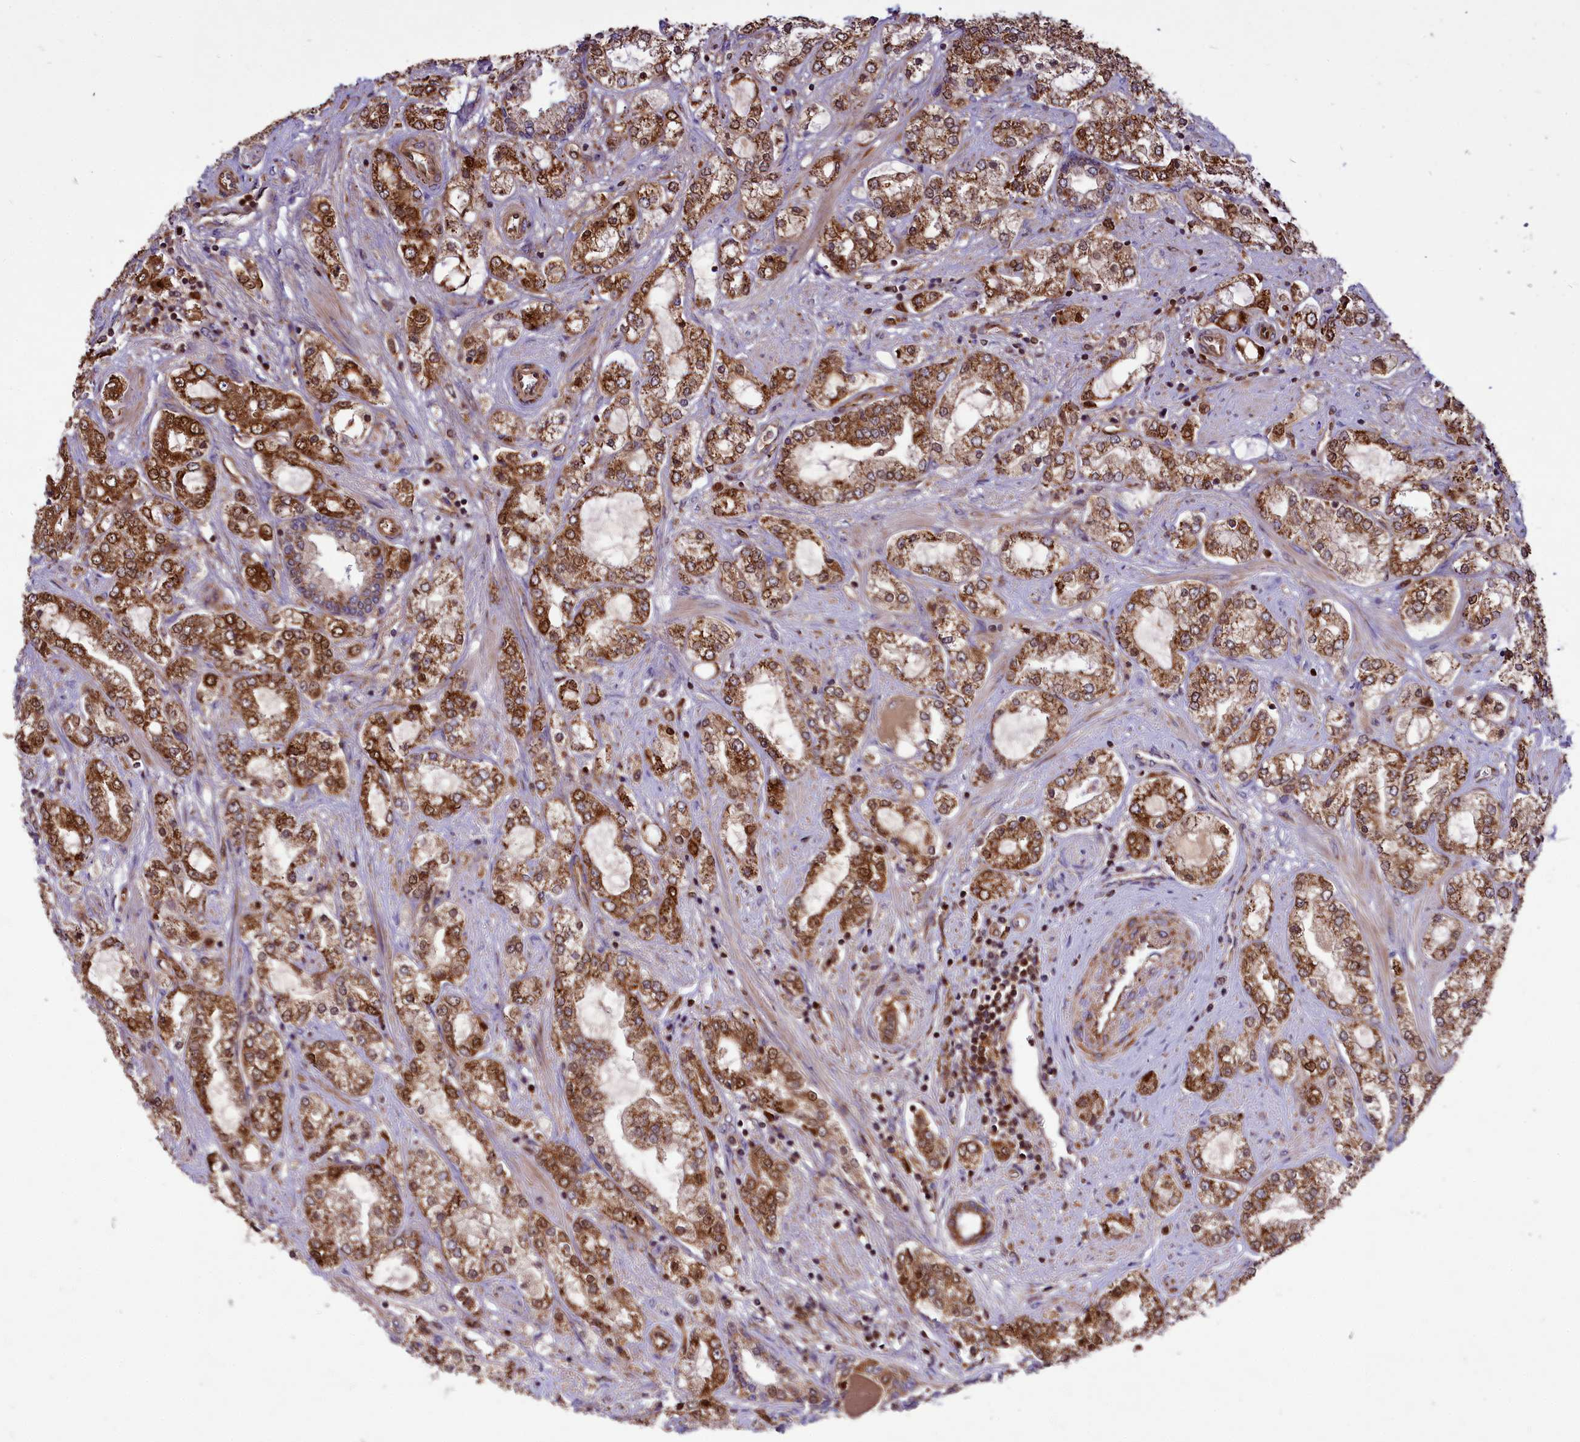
{"staining": {"intensity": "strong", "quantity": ">75%", "location": "cytoplasmic/membranous"}, "tissue": "prostate cancer", "cell_type": "Tumor cells", "image_type": "cancer", "snomed": [{"axis": "morphology", "description": "Adenocarcinoma, High grade"}, {"axis": "topography", "description": "Prostate"}], "caption": "Human prostate high-grade adenocarcinoma stained for a protein (brown) displays strong cytoplasmic/membranous positive expression in approximately >75% of tumor cells.", "gene": "COX17", "patient": {"sex": "male", "age": 64}}